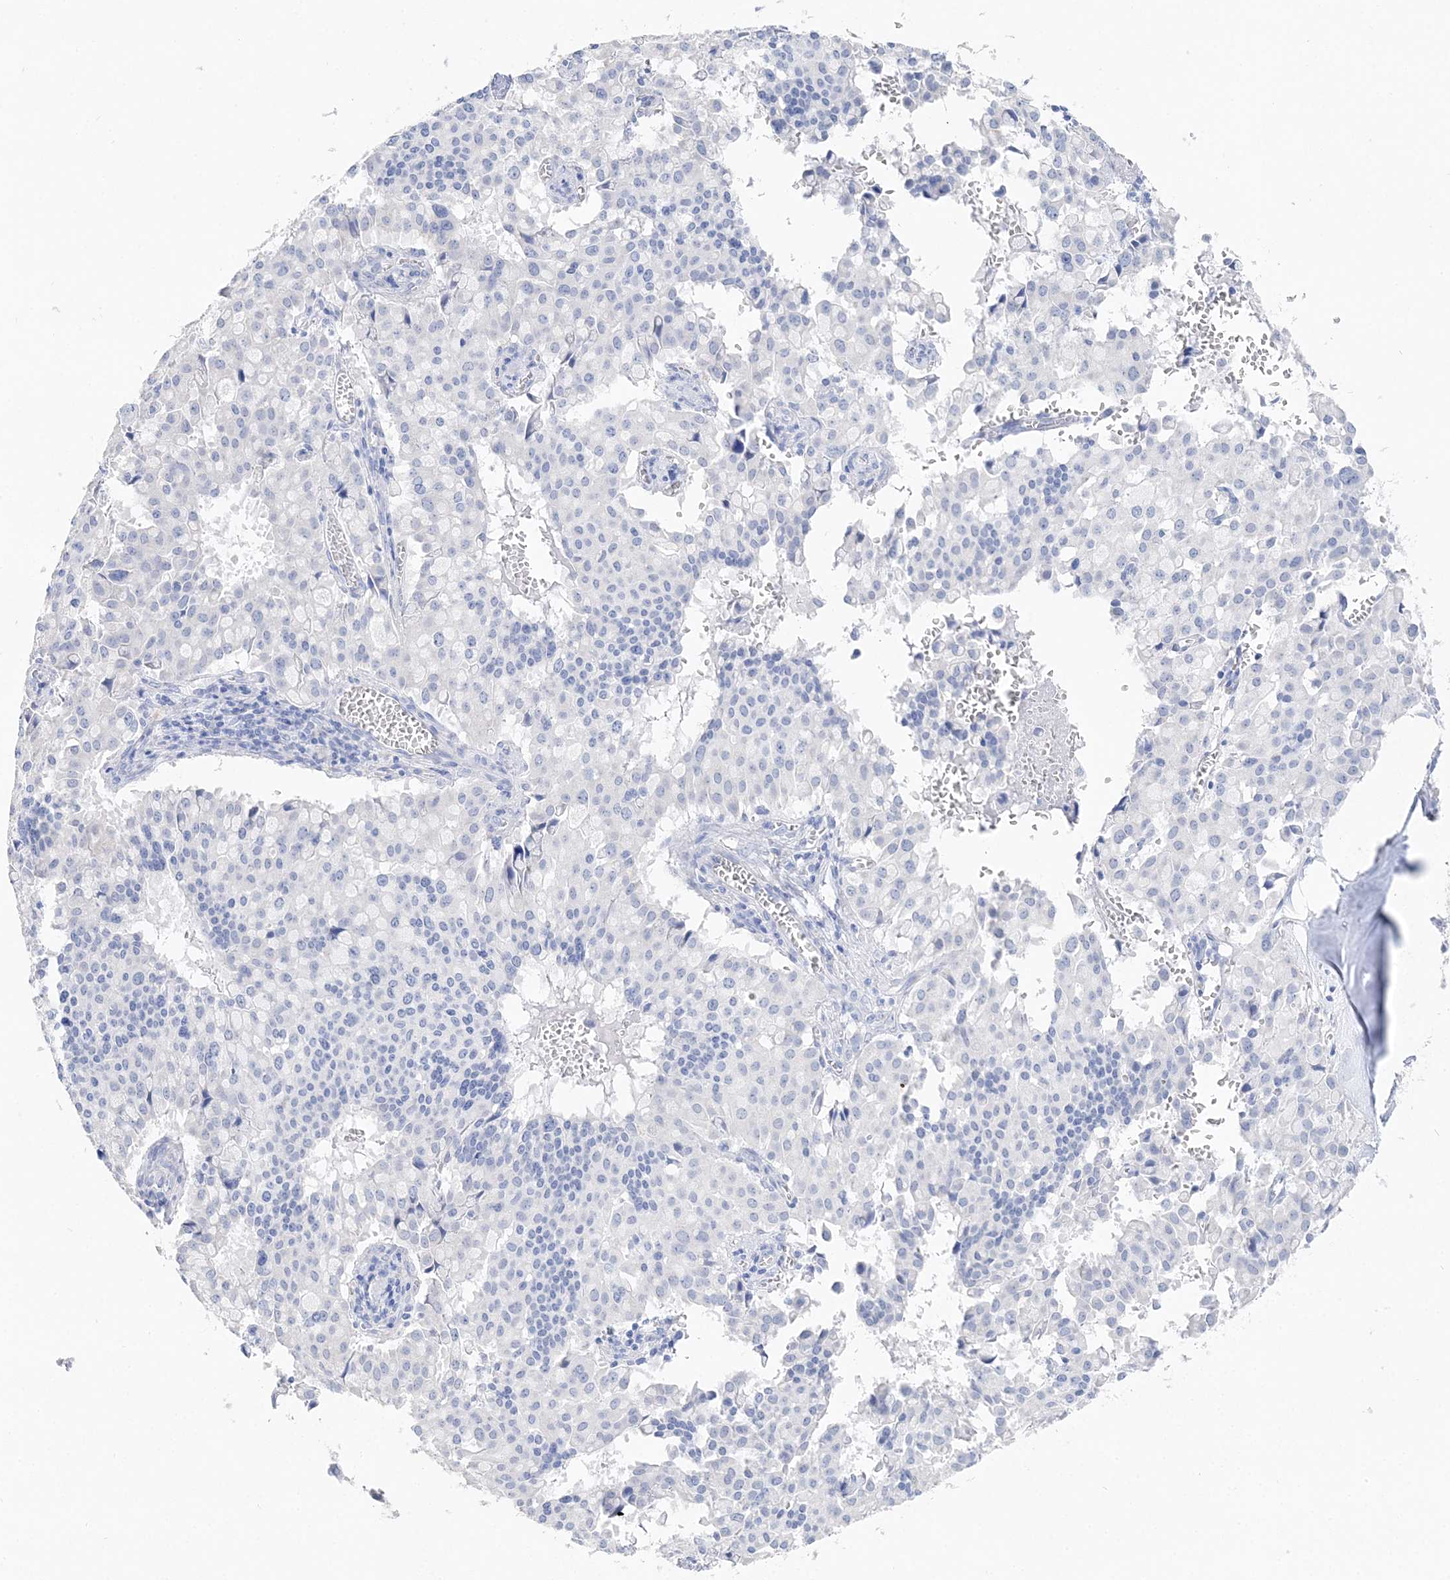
{"staining": {"intensity": "negative", "quantity": "none", "location": "none"}, "tissue": "pancreatic cancer", "cell_type": "Tumor cells", "image_type": "cancer", "snomed": [{"axis": "morphology", "description": "Adenocarcinoma, NOS"}, {"axis": "topography", "description": "Pancreas"}], "caption": "Immunohistochemical staining of pancreatic adenocarcinoma reveals no significant expression in tumor cells.", "gene": "TSPYL6", "patient": {"sex": "male", "age": 65}}